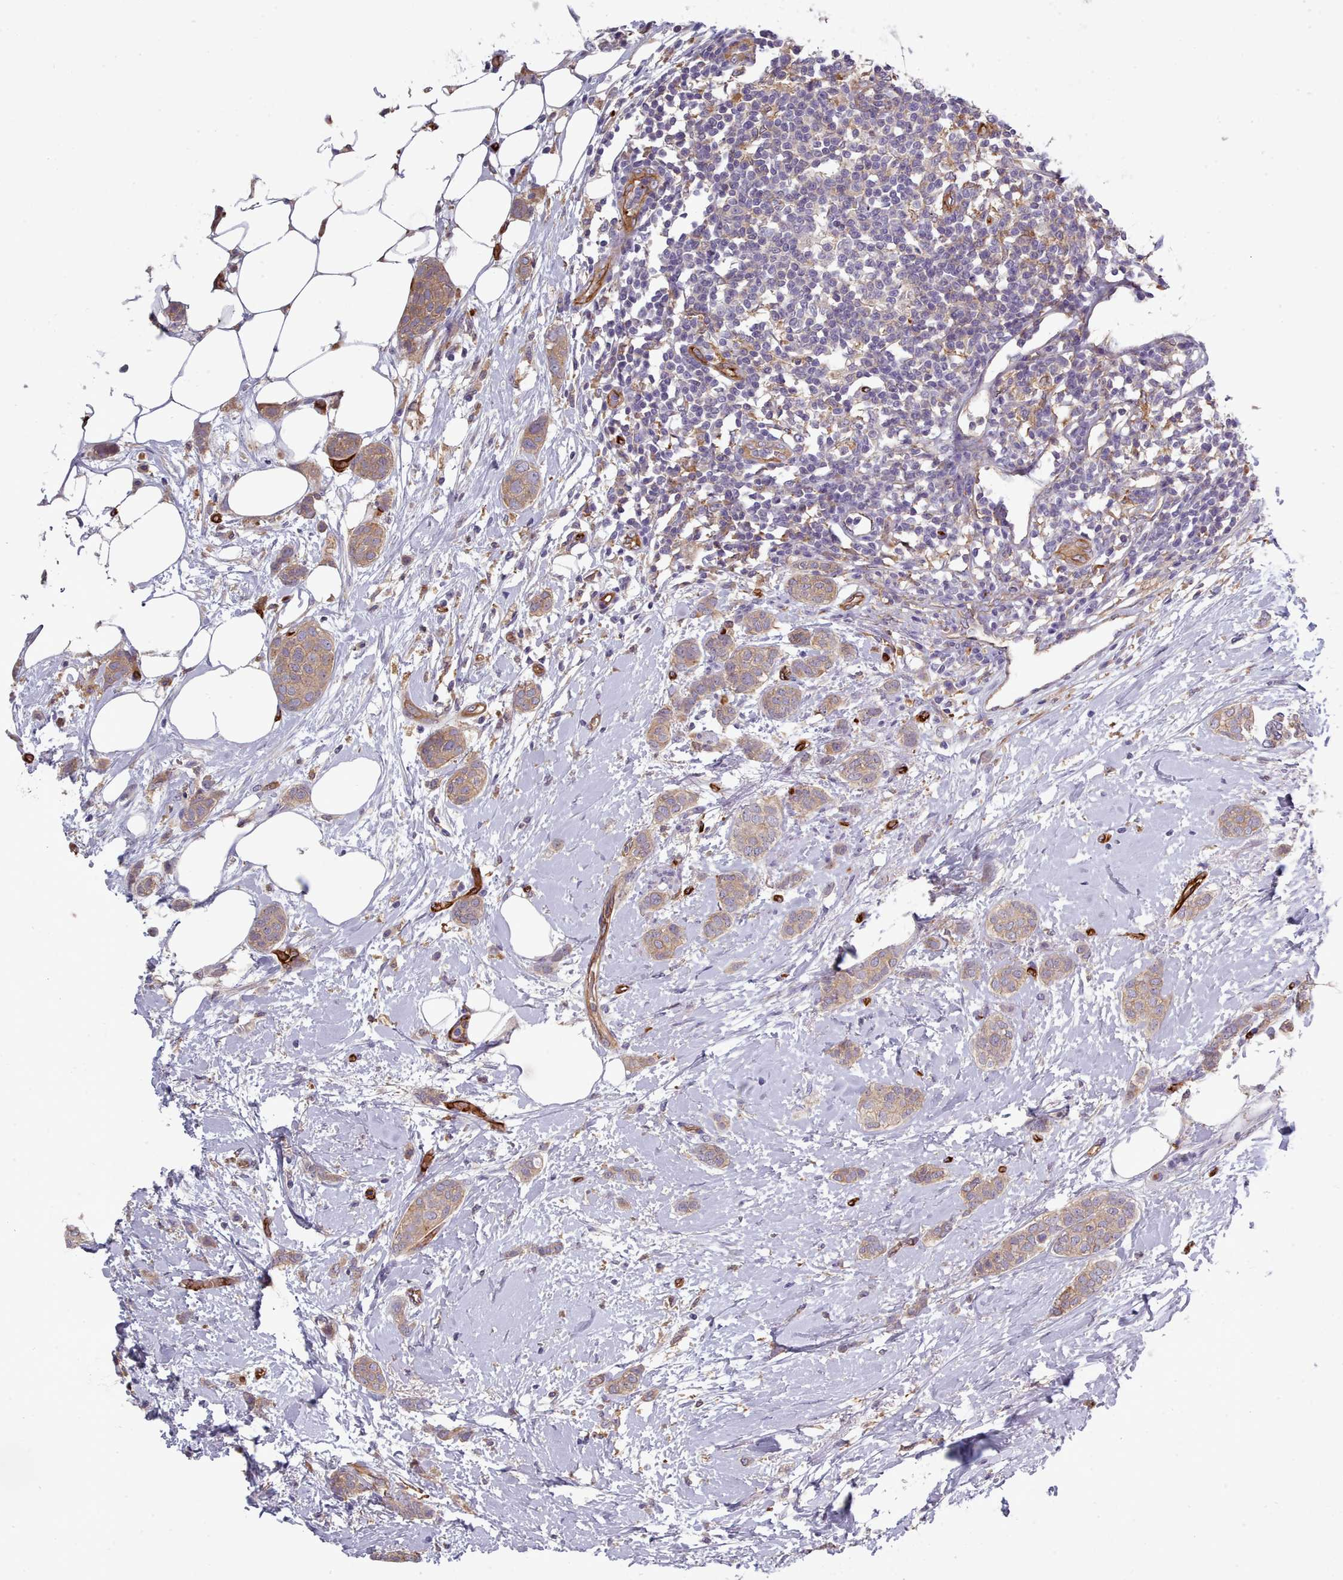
{"staining": {"intensity": "weak", "quantity": ">75%", "location": "cytoplasmic/membranous"}, "tissue": "breast cancer", "cell_type": "Tumor cells", "image_type": "cancer", "snomed": [{"axis": "morphology", "description": "Duct carcinoma"}, {"axis": "topography", "description": "Breast"}], "caption": "Immunohistochemical staining of breast cancer (invasive ductal carcinoma) shows weak cytoplasmic/membranous protein staining in about >75% of tumor cells.", "gene": "CD300LF", "patient": {"sex": "female", "age": 72}}